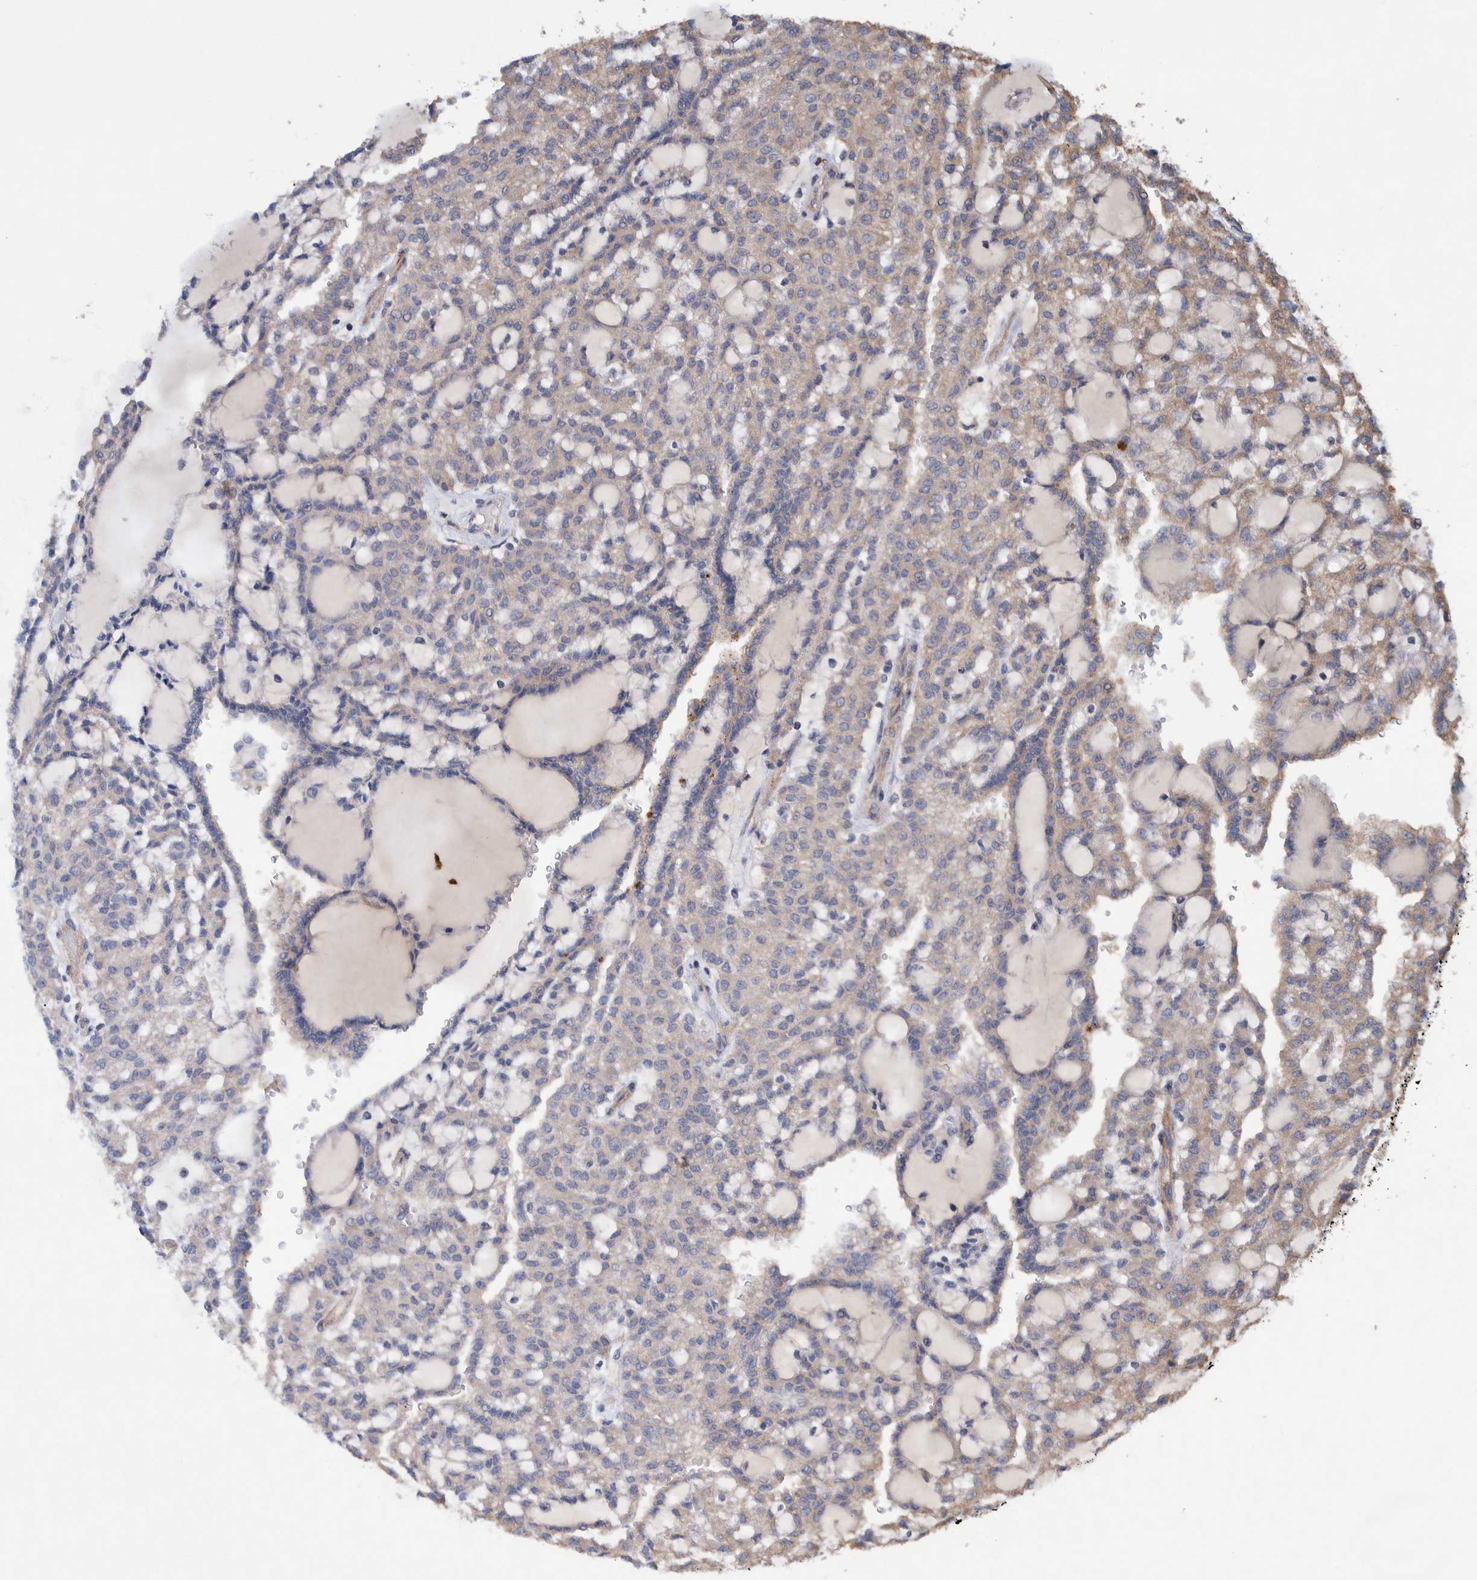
{"staining": {"intensity": "weak", "quantity": "<25%", "location": "cytoplasmic/membranous"}, "tissue": "renal cancer", "cell_type": "Tumor cells", "image_type": "cancer", "snomed": [{"axis": "morphology", "description": "Adenocarcinoma, NOS"}, {"axis": "topography", "description": "Kidney"}], "caption": "The image reveals no significant expression in tumor cells of adenocarcinoma (renal).", "gene": "PIK3R6", "patient": {"sex": "male", "age": 63}}